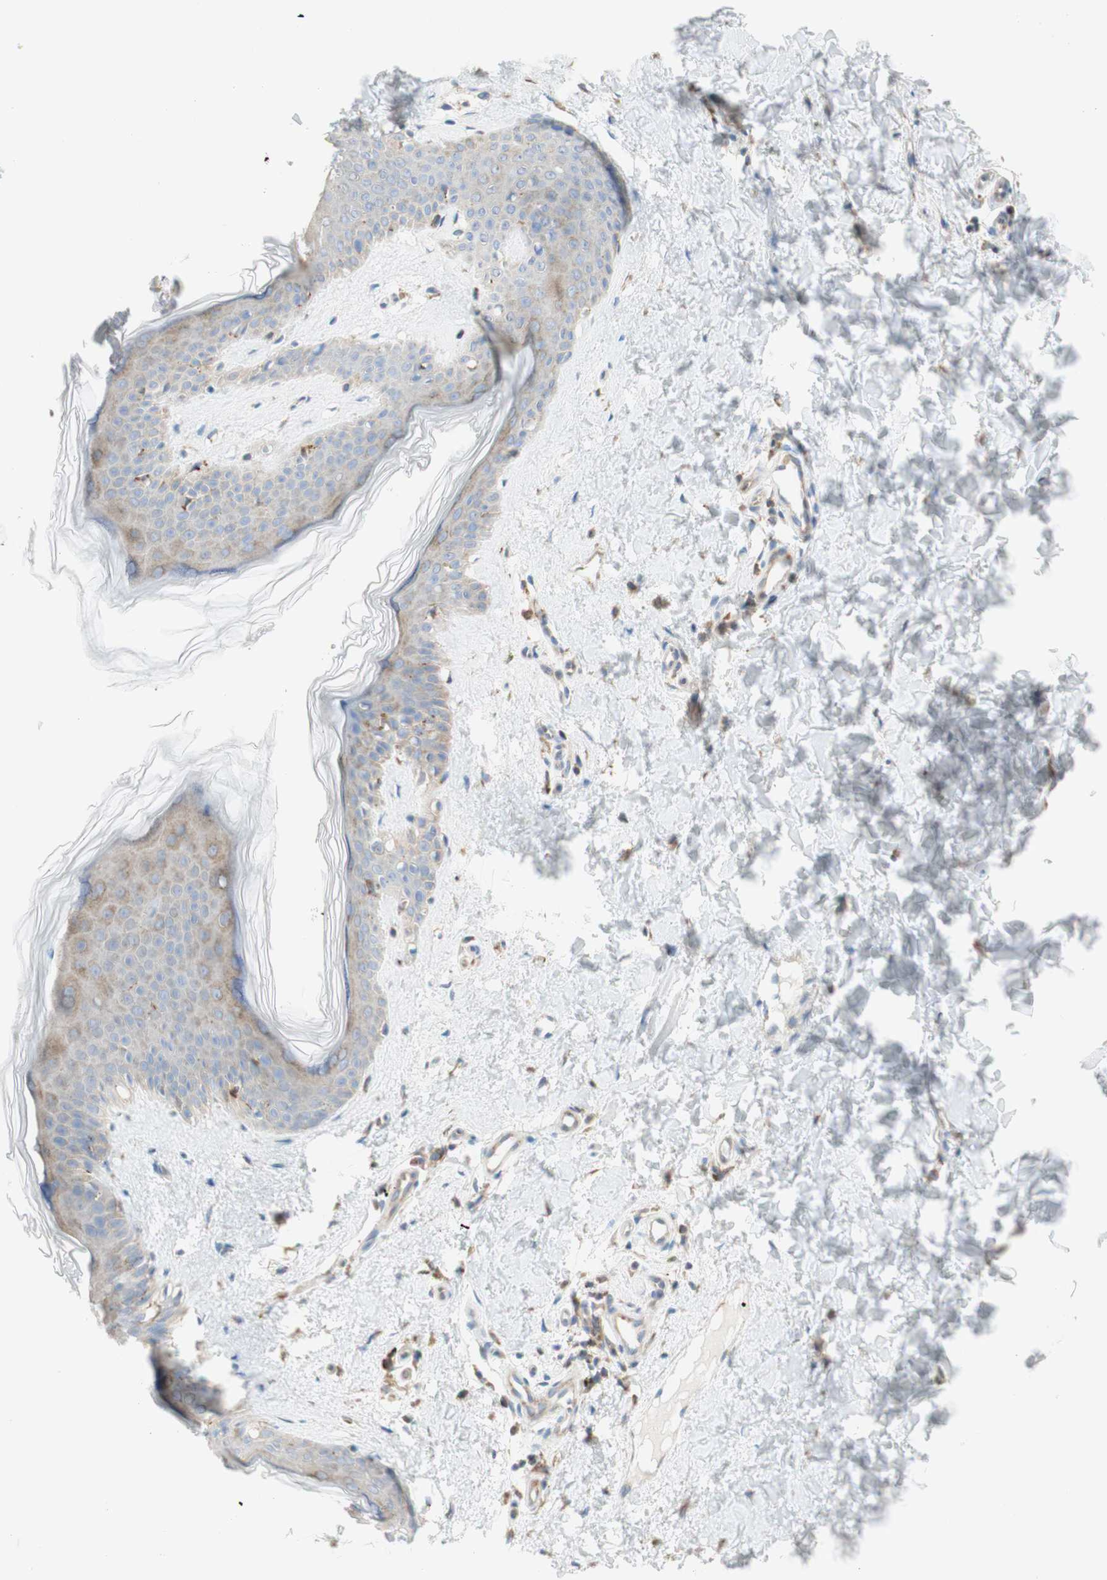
{"staining": {"intensity": "weak", "quantity": ">75%", "location": "cytoplasmic/membranous"}, "tissue": "skin", "cell_type": "Fibroblasts", "image_type": "normal", "snomed": [{"axis": "morphology", "description": "Normal tissue, NOS"}, {"axis": "topography", "description": "Skin"}], "caption": "A photomicrograph showing weak cytoplasmic/membranous expression in approximately >75% of fibroblasts in normal skin, as visualized by brown immunohistochemical staining.", "gene": "MANF", "patient": {"sex": "female", "age": 41}}